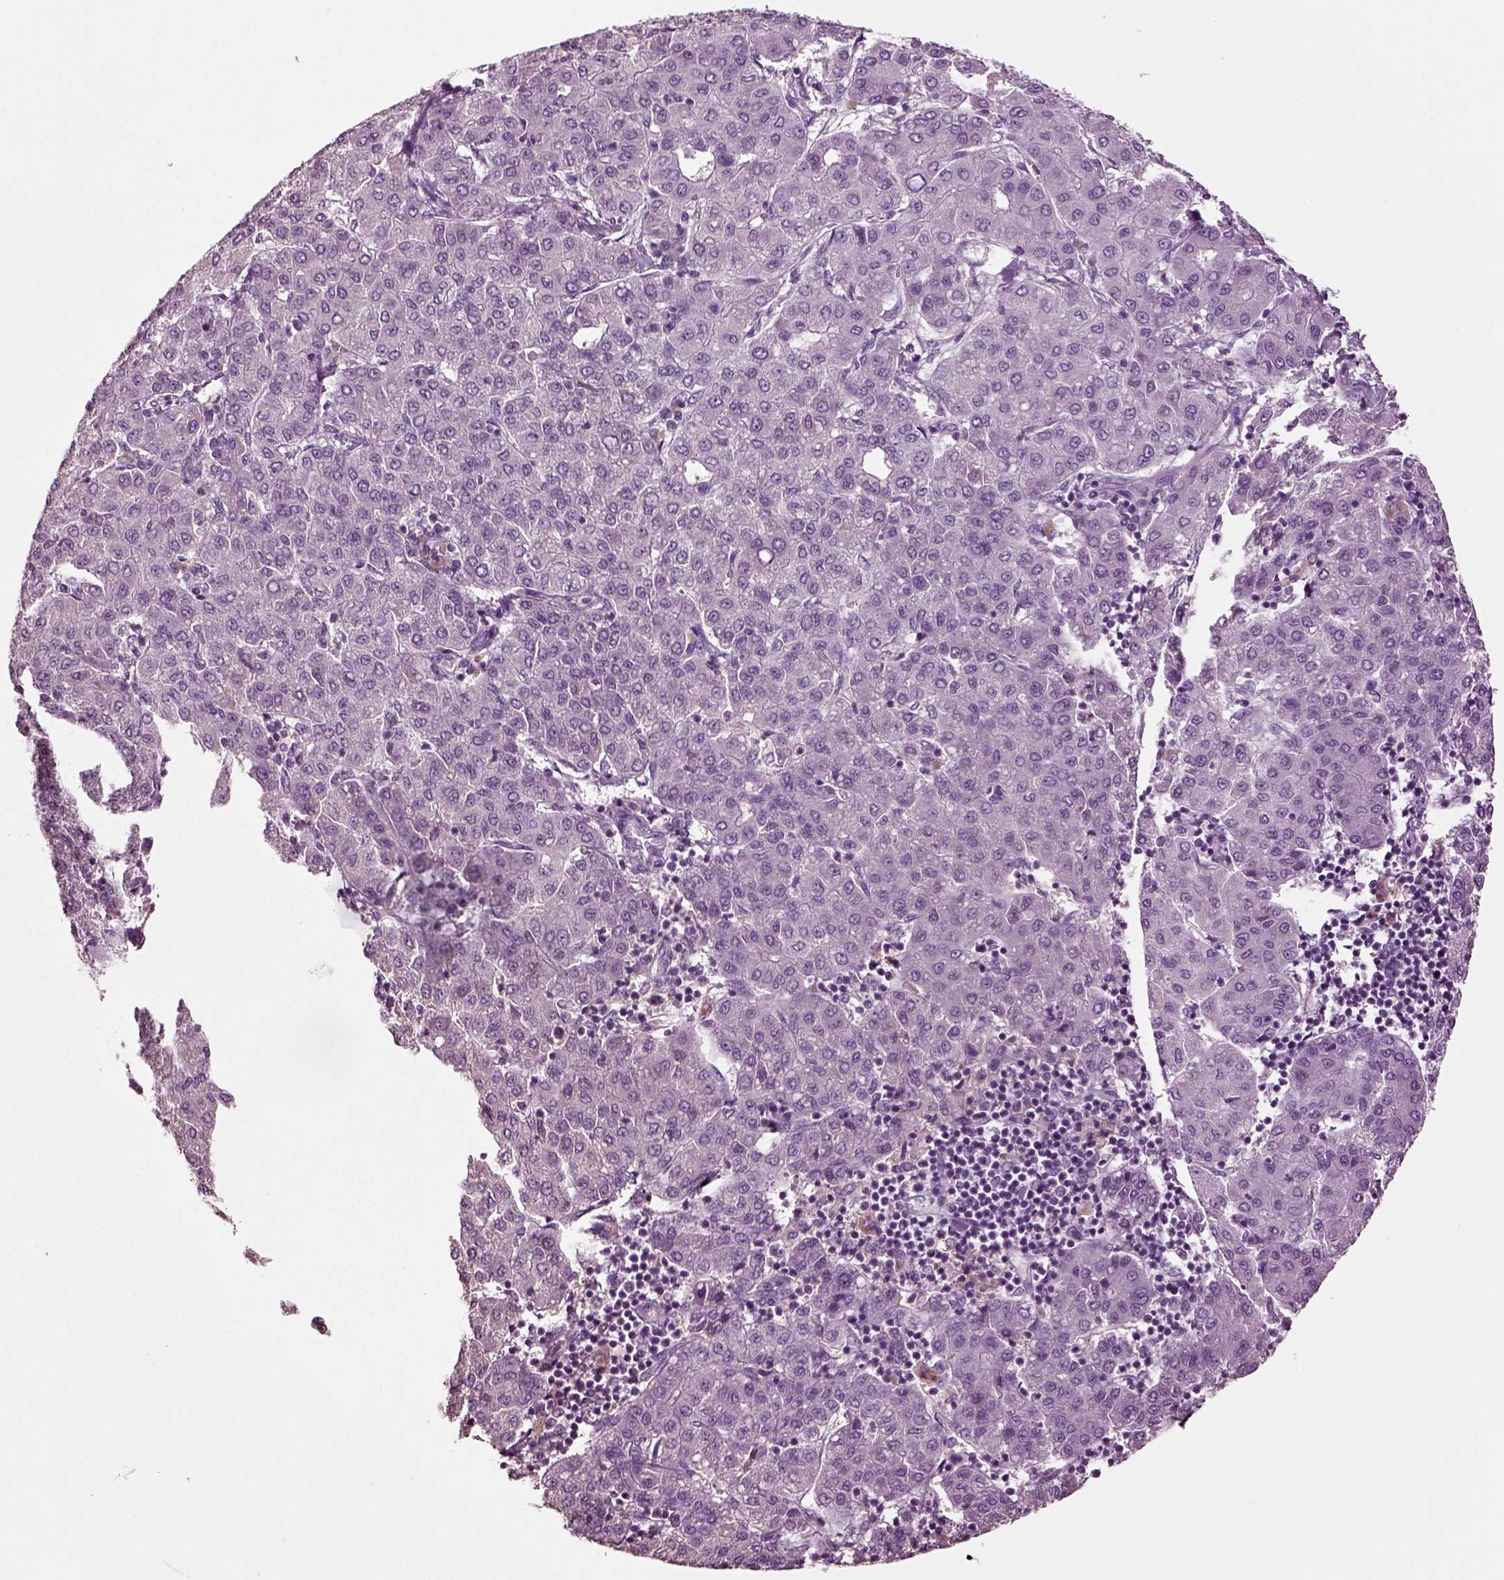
{"staining": {"intensity": "negative", "quantity": "none", "location": "none"}, "tissue": "liver cancer", "cell_type": "Tumor cells", "image_type": "cancer", "snomed": [{"axis": "morphology", "description": "Carcinoma, Hepatocellular, NOS"}, {"axis": "topography", "description": "Liver"}], "caption": "Image shows no significant protein expression in tumor cells of liver cancer. (IHC, brightfield microscopy, high magnification).", "gene": "DEFB118", "patient": {"sex": "male", "age": 65}}